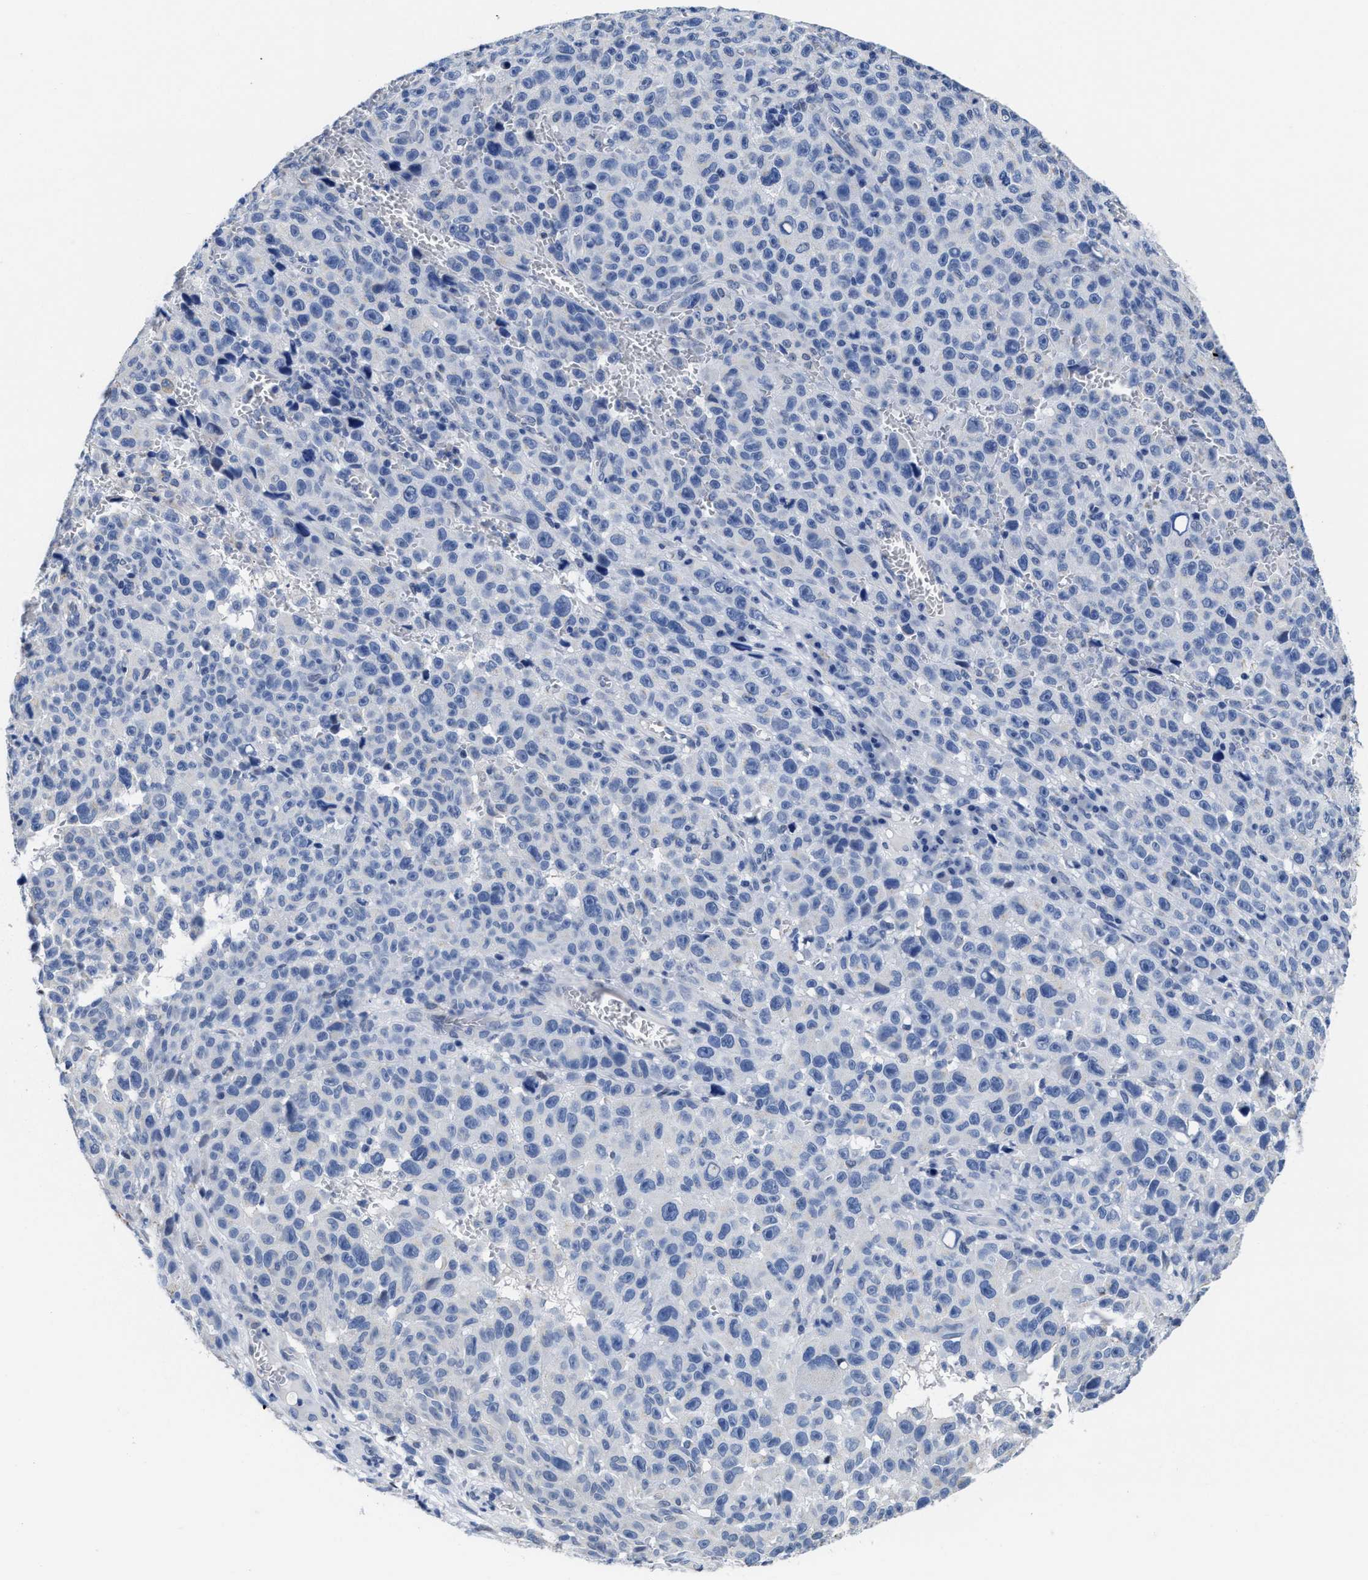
{"staining": {"intensity": "negative", "quantity": "none", "location": "none"}, "tissue": "melanoma", "cell_type": "Tumor cells", "image_type": "cancer", "snomed": [{"axis": "morphology", "description": "Malignant melanoma, NOS"}, {"axis": "topography", "description": "Skin"}], "caption": "This is a micrograph of immunohistochemistry staining of malignant melanoma, which shows no staining in tumor cells.", "gene": "HOOK1", "patient": {"sex": "female", "age": 82}}